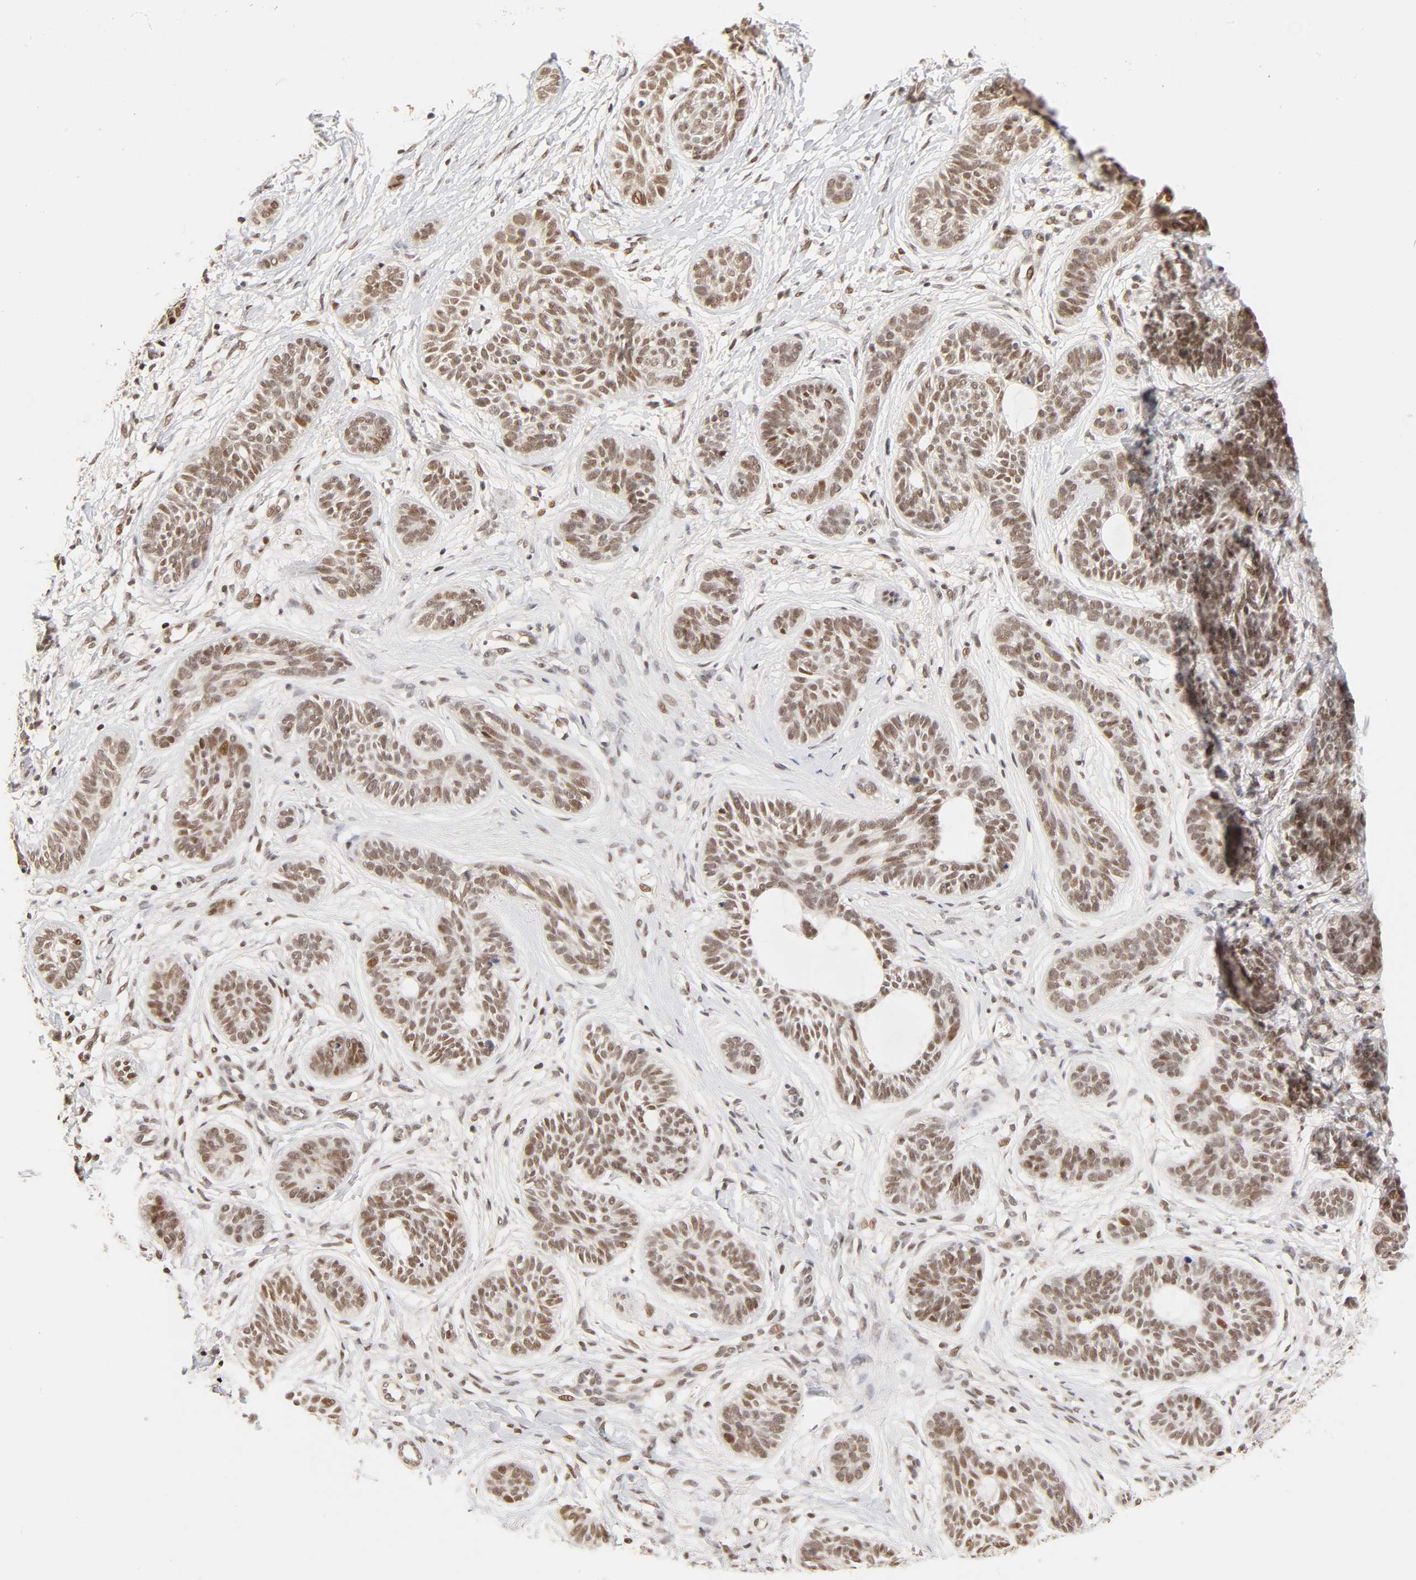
{"staining": {"intensity": "moderate", "quantity": ">75%", "location": "cytoplasmic/membranous,nuclear"}, "tissue": "skin cancer", "cell_type": "Tumor cells", "image_type": "cancer", "snomed": [{"axis": "morphology", "description": "Normal tissue, NOS"}, {"axis": "morphology", "description": "Basal cell carcinoma"}, {"axis": "topography", "description": "Skin"}], "caption": "IHC histopathology image of human skin cancer (basal cell carcinoma) stained for a protein (brown), which exhibits medium levels of moderate cytoplasmic/membranous and nuclear positivity in approximately >75% of tumor cells.", "gene": "TAF10", "patient": {"sex": "male", "age": 63}}